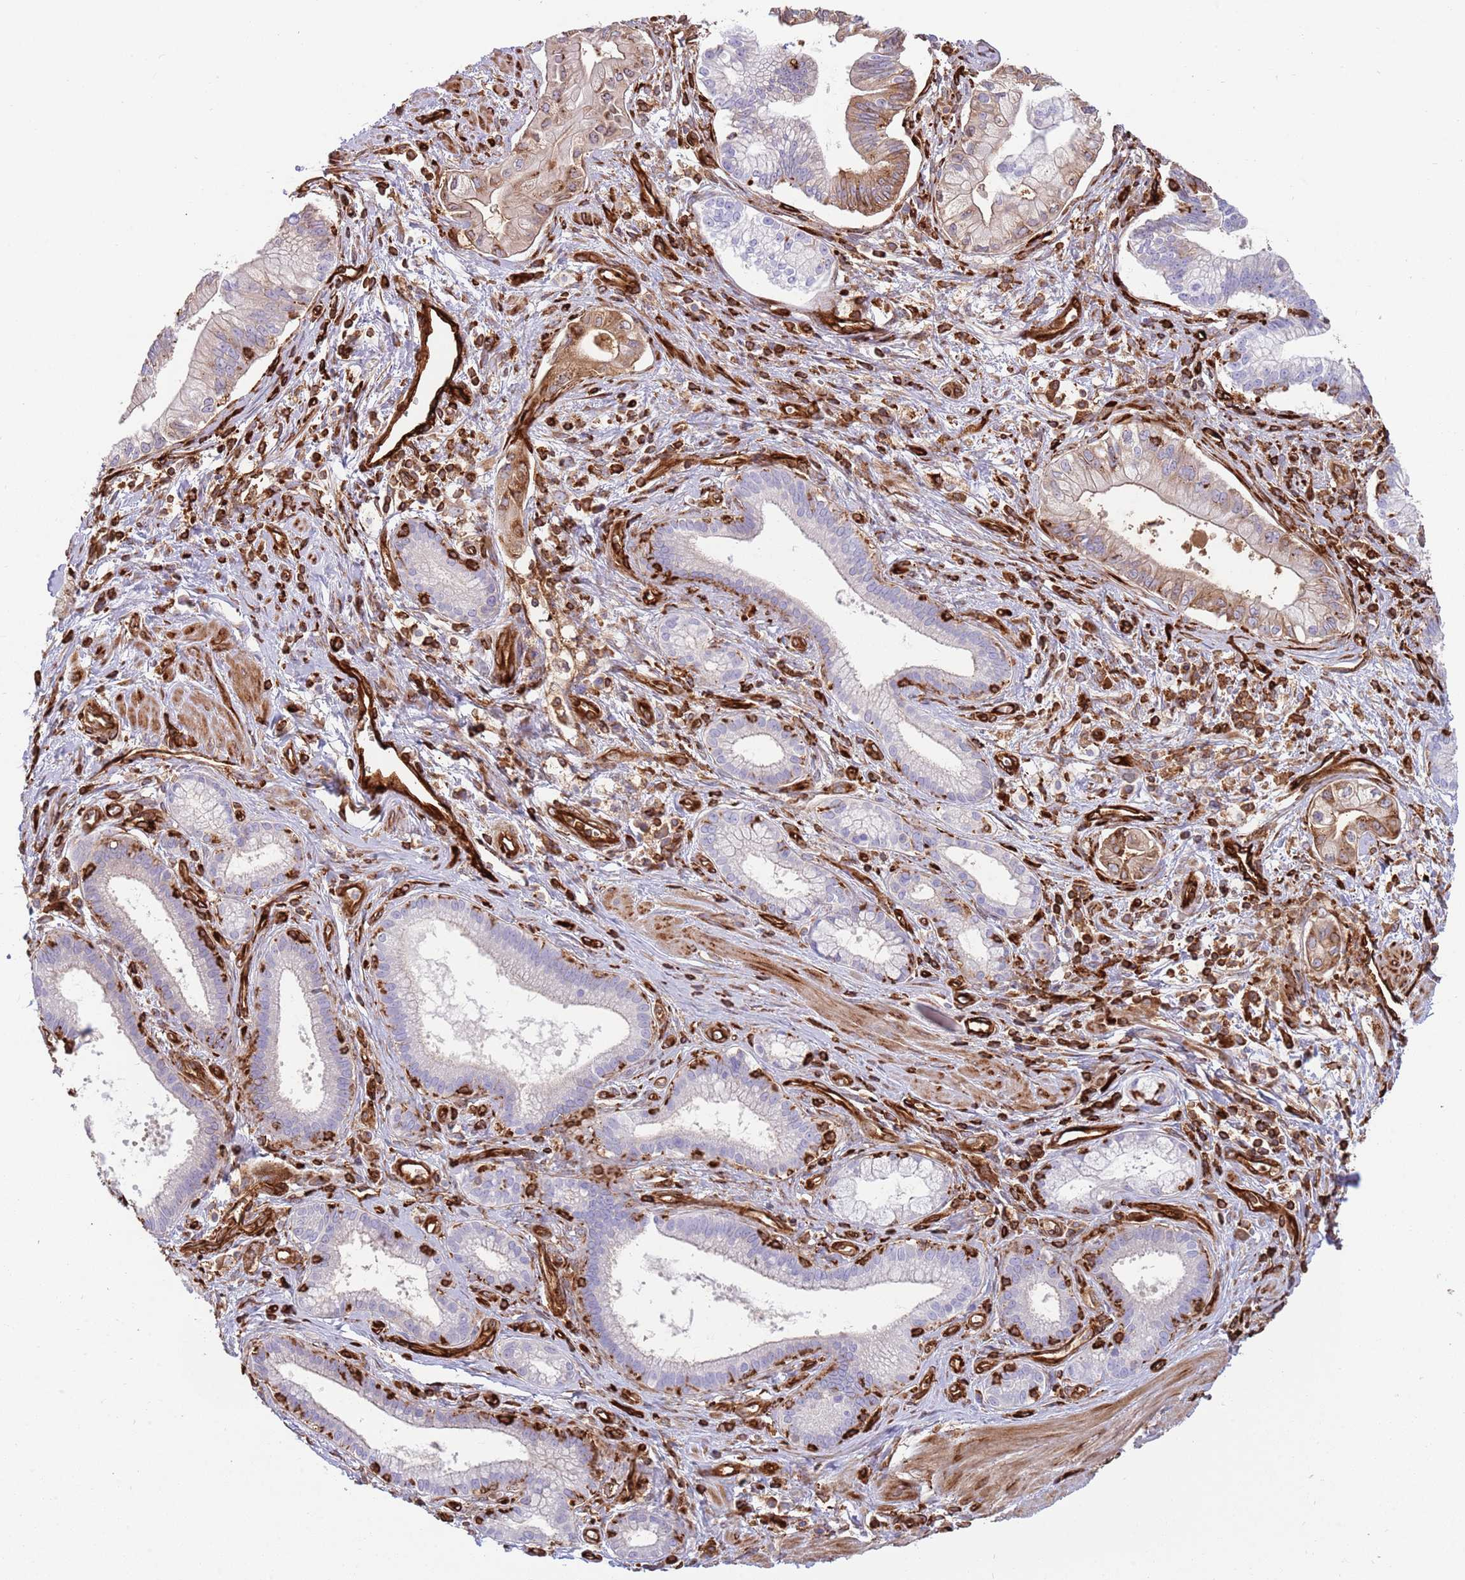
{"staining": {"intensity": "moderate", "quantity": "25%-75%", "location": "cytoplasmic/membranous"}, "tissue": "pancreatic cancer", "cell_type": "Tumor cells", "image_type": "cancer", "snomed": [{"axis": "morphology", "description": "Adenocarcinoma, NOS"}, {"axis": "topography", "description": "Pancreas"}], "caption": "A high-resolution micrograph shows immunohistochemistry staining of pancreatic cancer, which displays moderate cytoplasmic/membranous positivity in about 25%-75% of tumor cells. Immunohistochemistry stains the protein in brown and the nuclei are stained blue.", "gene": "KBTBD7", "patient": {"sex": "male", "age": 78}}